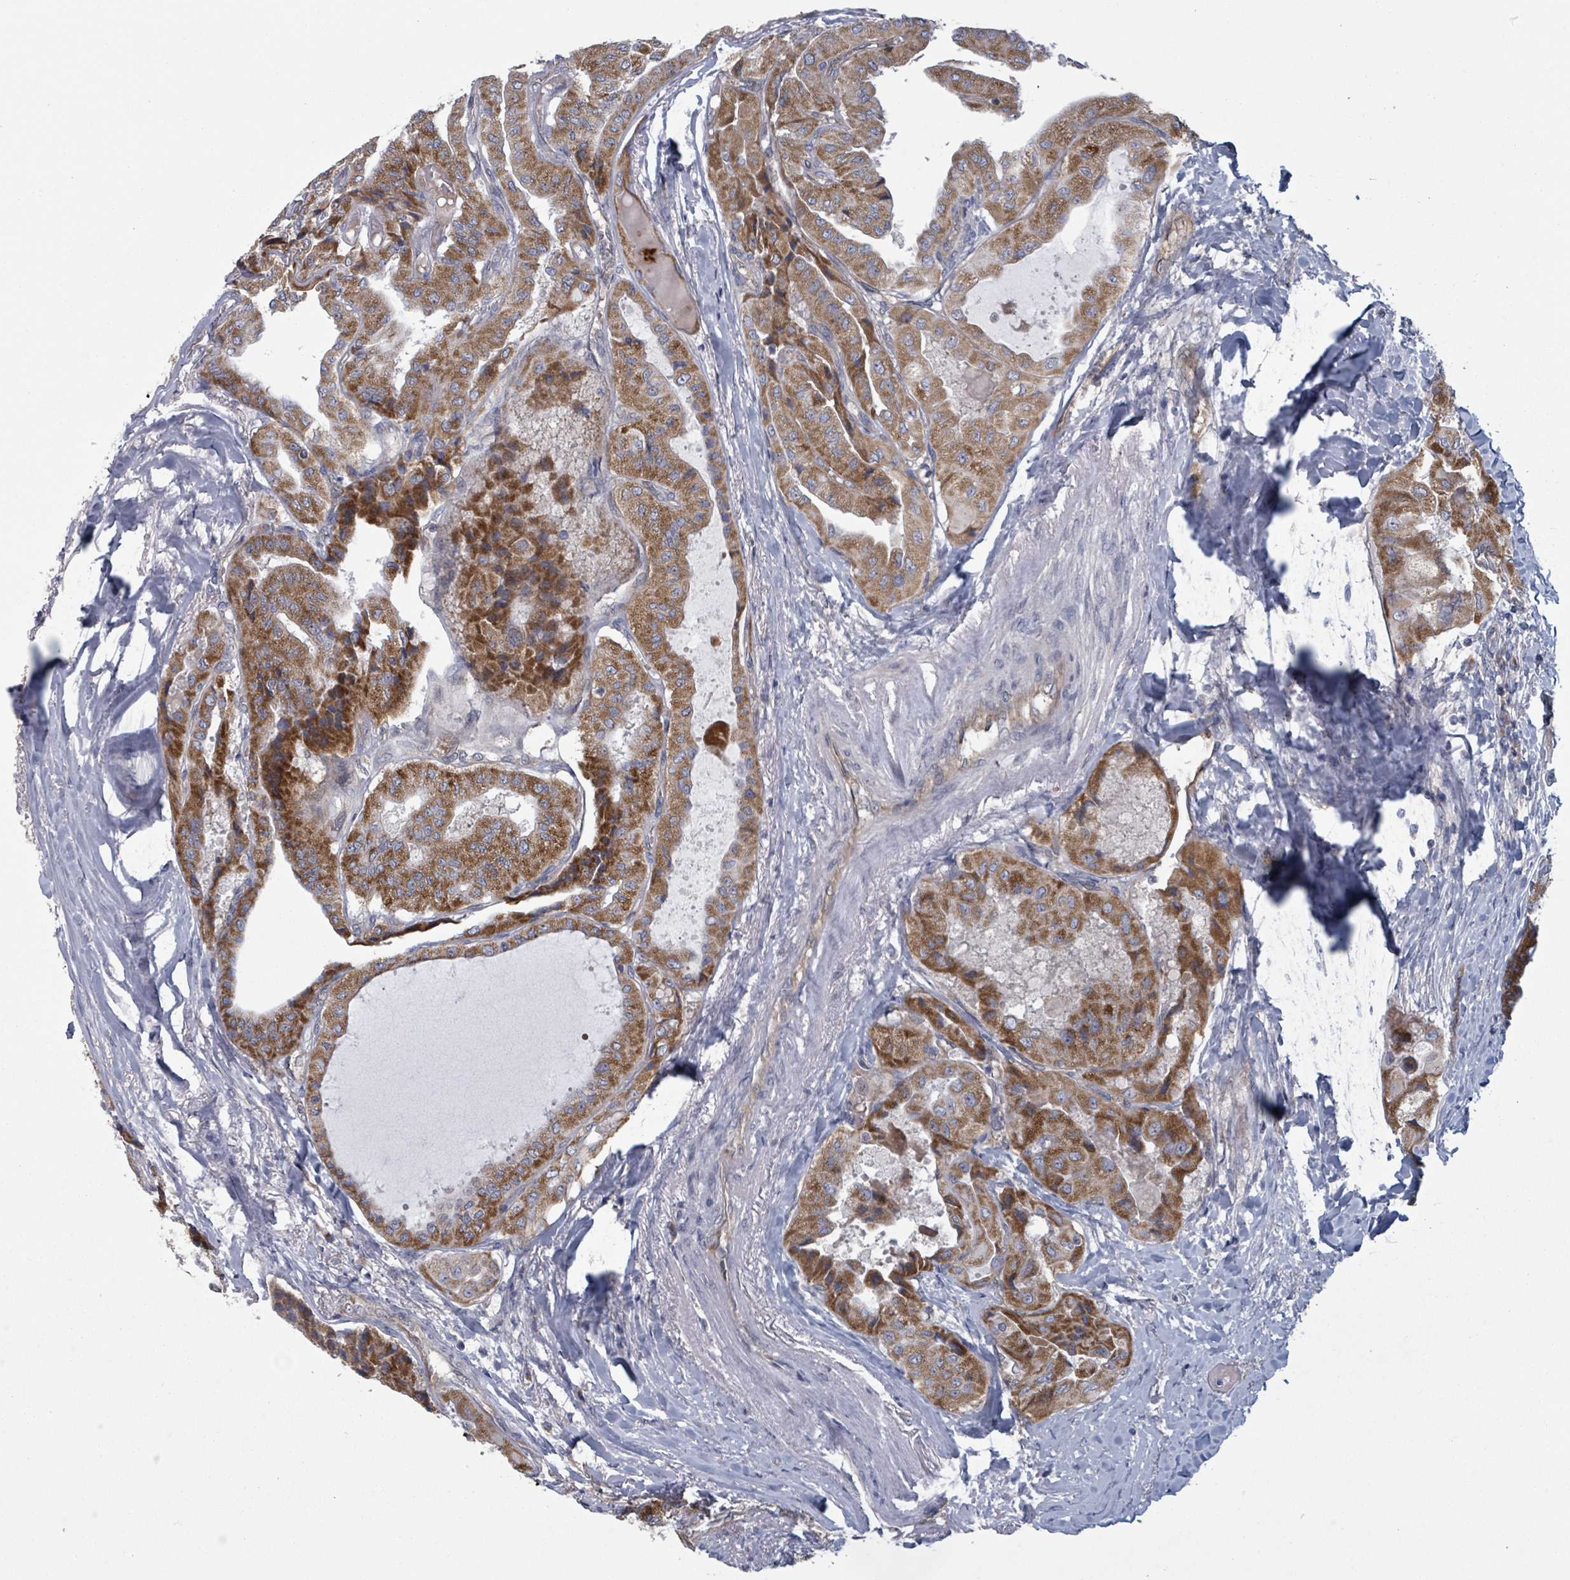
{"staining": {"intensity": "strong", "quantity": ">75%", "location": "cytoplasmic/membranous"}, "tissue": "thyroid cancer", "cell_type": "Tumor cells", "image_type": "cancer", "snomed": [{"axis": "morphology", "description": "Normal tissue, NOS"}, {"axis": "morphology", "description": "Papillary adenocarcinoma, NOS"}, {"axis": "topography", "description": "Thyroid gland"}], "caption": "IHC (DAB (3,3'-diaminobenzidine)) staining of papillary adenocarcinoma (thyroid) displays strong cytoplasmic/membranous protein staining in about >75% of tumor cells. The staining was performed using DAB (3,3'-diaminobenzidine), with brown indicating positive protein expression. Nuclei are stained blue with hematoxylin.", "gene": "FKBP1A", "patient": {"sex": "female", "age": 59}}